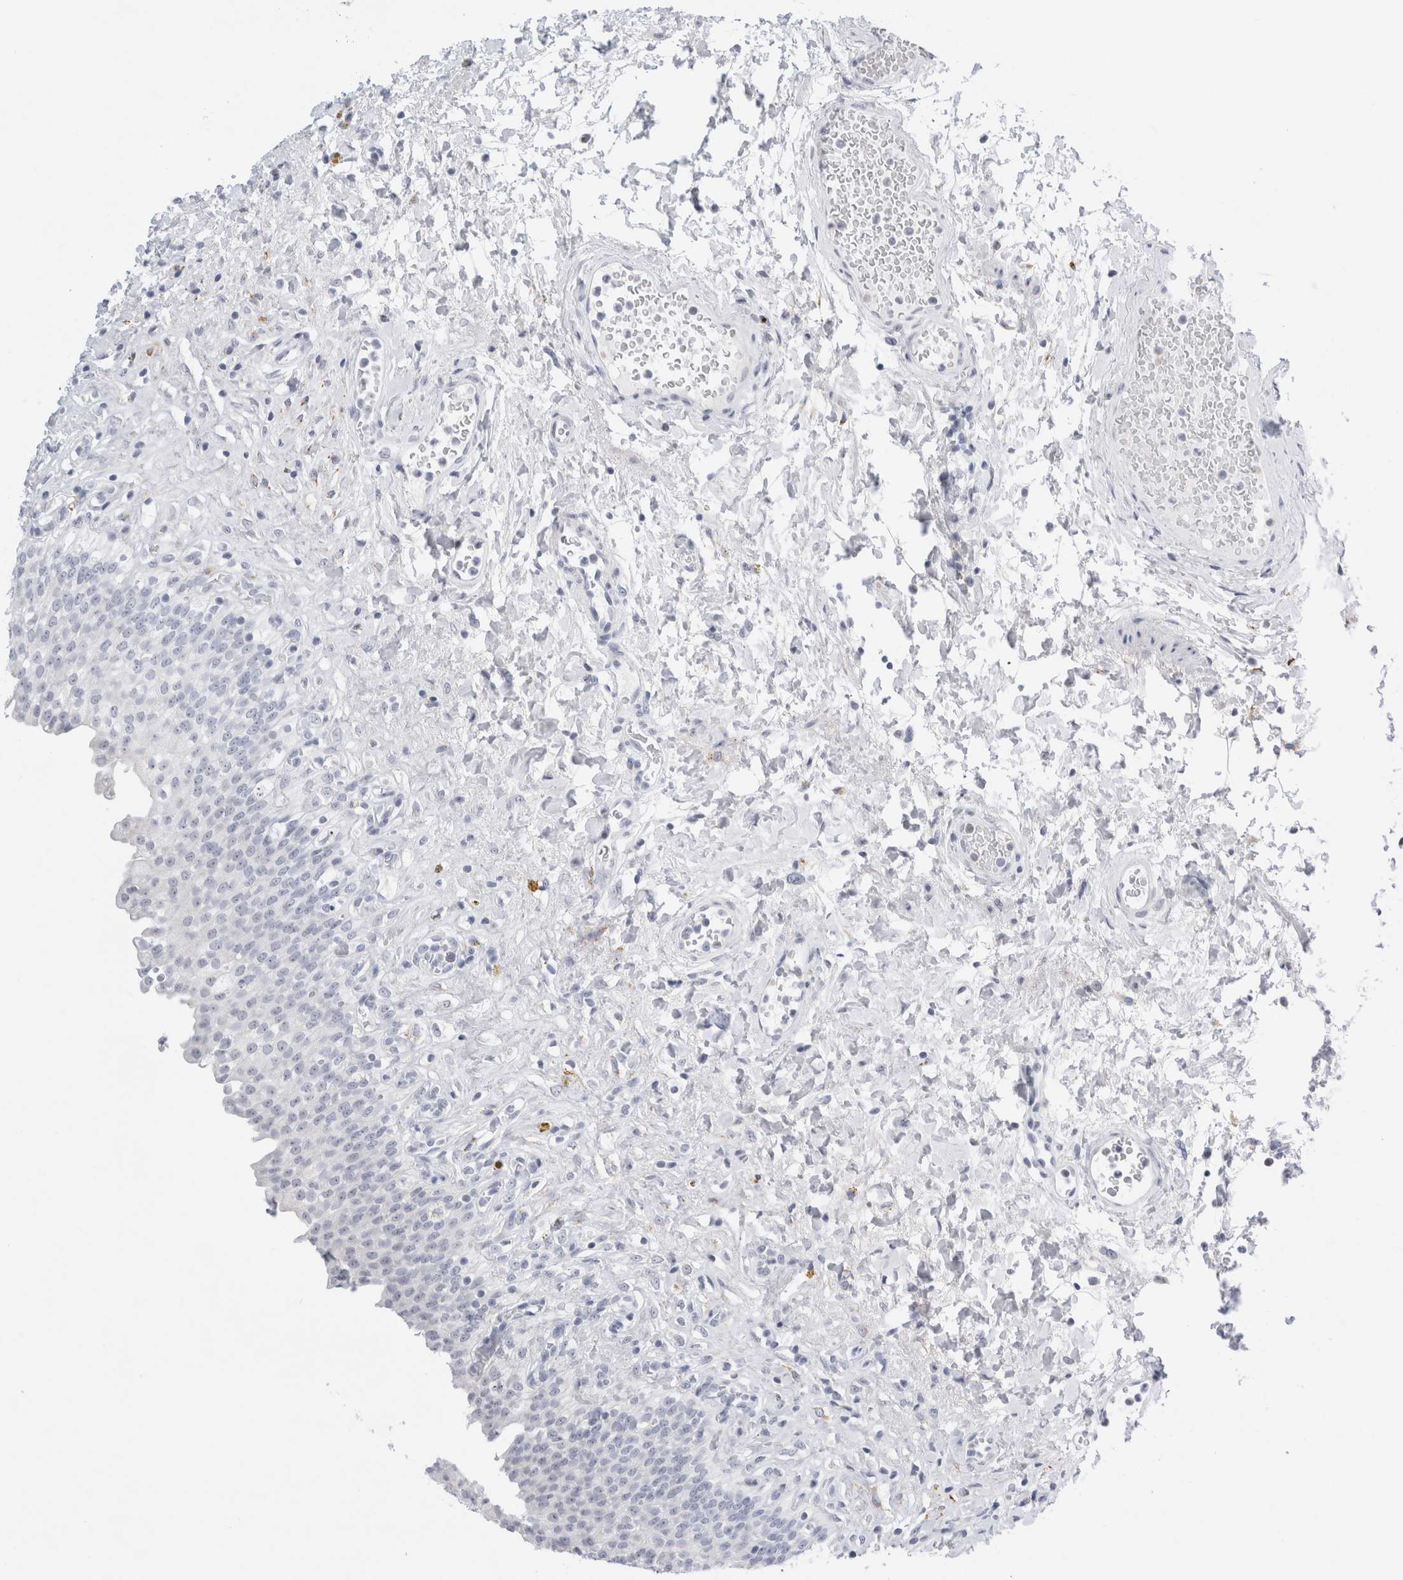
{"staining": {"intensity": "negative", "quantity": "none", "location": "none"}, "tissue": "urinary bladder", "cell_type": "Urothelial cells", "image_type": "normal", "snomed": [{"axis": "morphology", "description": "Urothelial carcinoma, High grade"}, {"axis": "topography", "description": "Urinary bladder"}], "caption": "An immunohistochemistry photomicrograph of normal urinary bladder is shown. There is no staining in urothelial cells of urinary bladder.", "gene": "MUC15", "patient": {"sex": "male", "age": 46}}